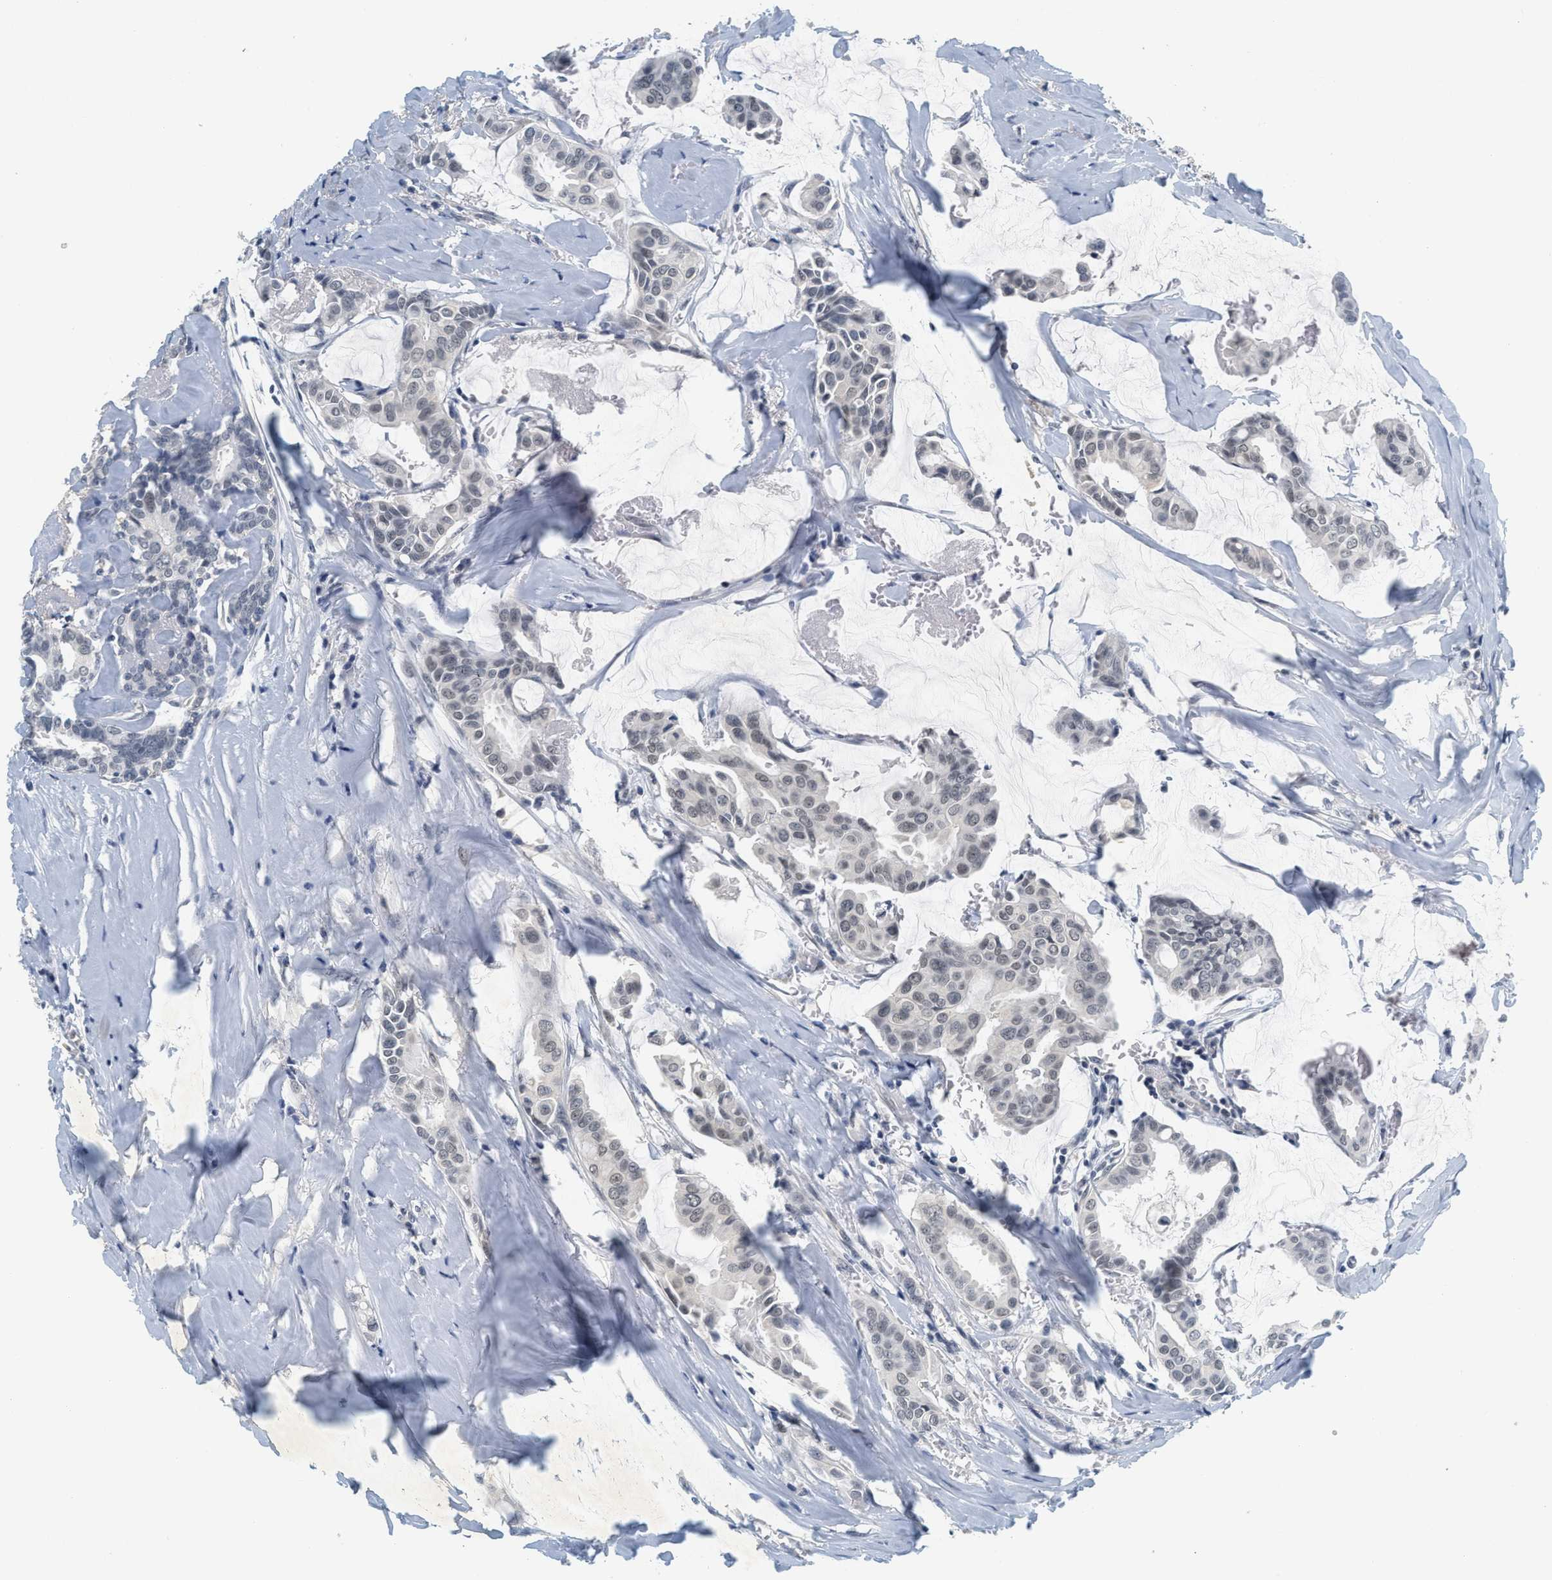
{"staining": {"intensity": "weak", "quantity": "<25%", "location": "nuclear"}, "tissue": "head and neck cancer", "cell_type": "Tumor cells", "image_type": "cancer", "snomed": [{"axis": "morphology", "description": "Adenocarcinoma, NOS"}, {"axis": "topography", "description": "Salivary gland"}, {"axis": "topography", "description": "Head-Neck"}], "caption": "High power microscopy micrograph of an immunohistochemistry (IHC) histopathology image of head and neck adenocarcinoma, revealing no significant staining in tumor cells.", "gene": "MZF1", "patient": {"sex": "female", "age": 59}}